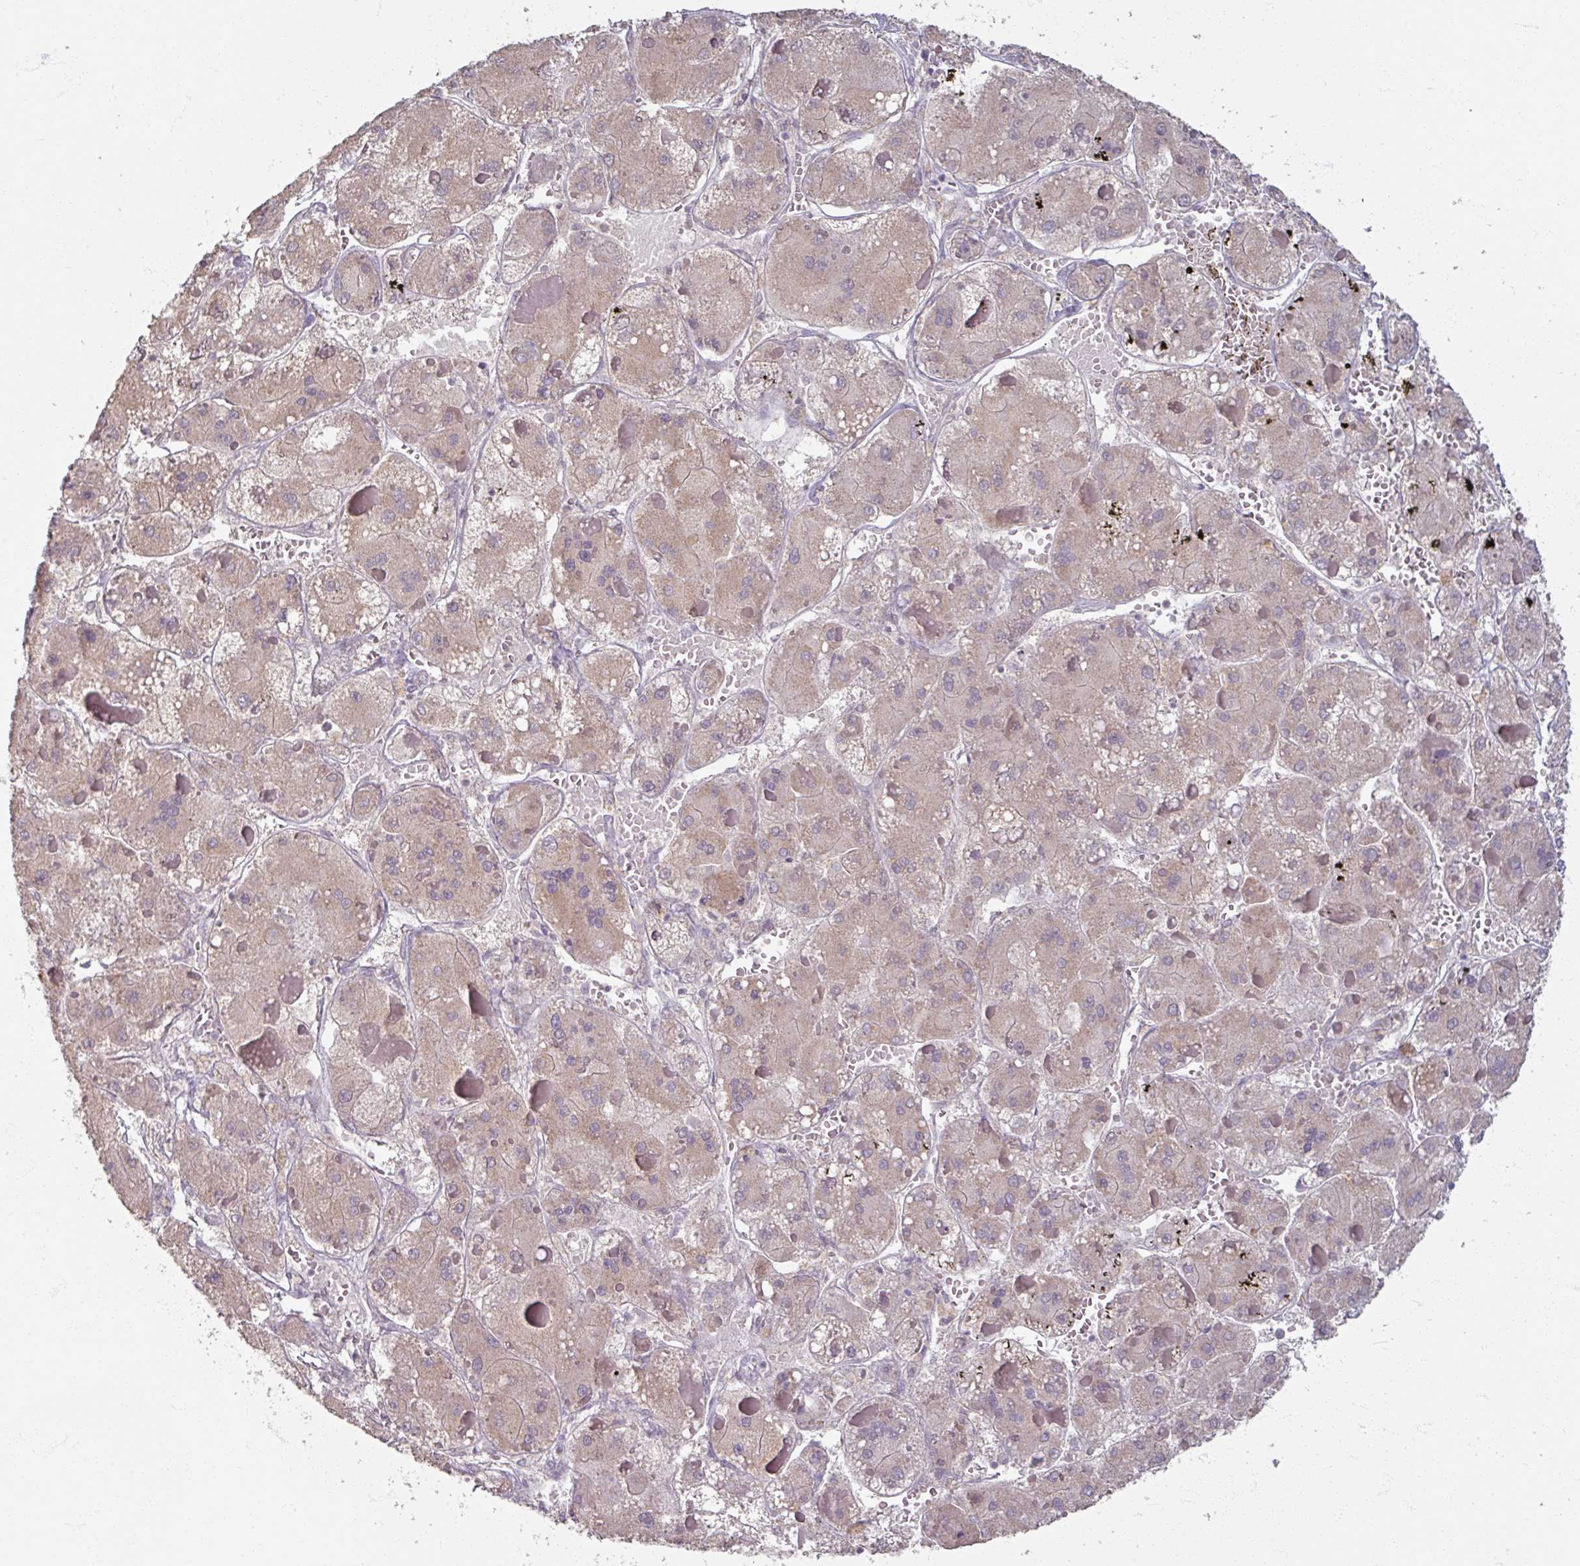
{"staining": {"intensity": "weak", "quantity": ">75%", "location": "cytoplasmic/membranous"}, "tissue": "liver cancer", "cell_type": "Tumor cells", "image_type": "cancer", "snomed": [{"axis": "morphology", "description": "Carcinoma, Hepatocellular, NOS"}, {"axis": "topography", "description": "Liver"}], "caption": "Protein staining of liver hepatocellular carcinoma tissue exhibits weak cytoplasmic/membranous expression in approximately >75% of tumor cells. The staining is performed using DAB (3,3'-diaminobenzidine) brown chromogen to label protein expression. The nuclei are counter-stained blue using hematoxylin.", "gene": "SOX11", "patient": {"sex": "female", "age": 73}}